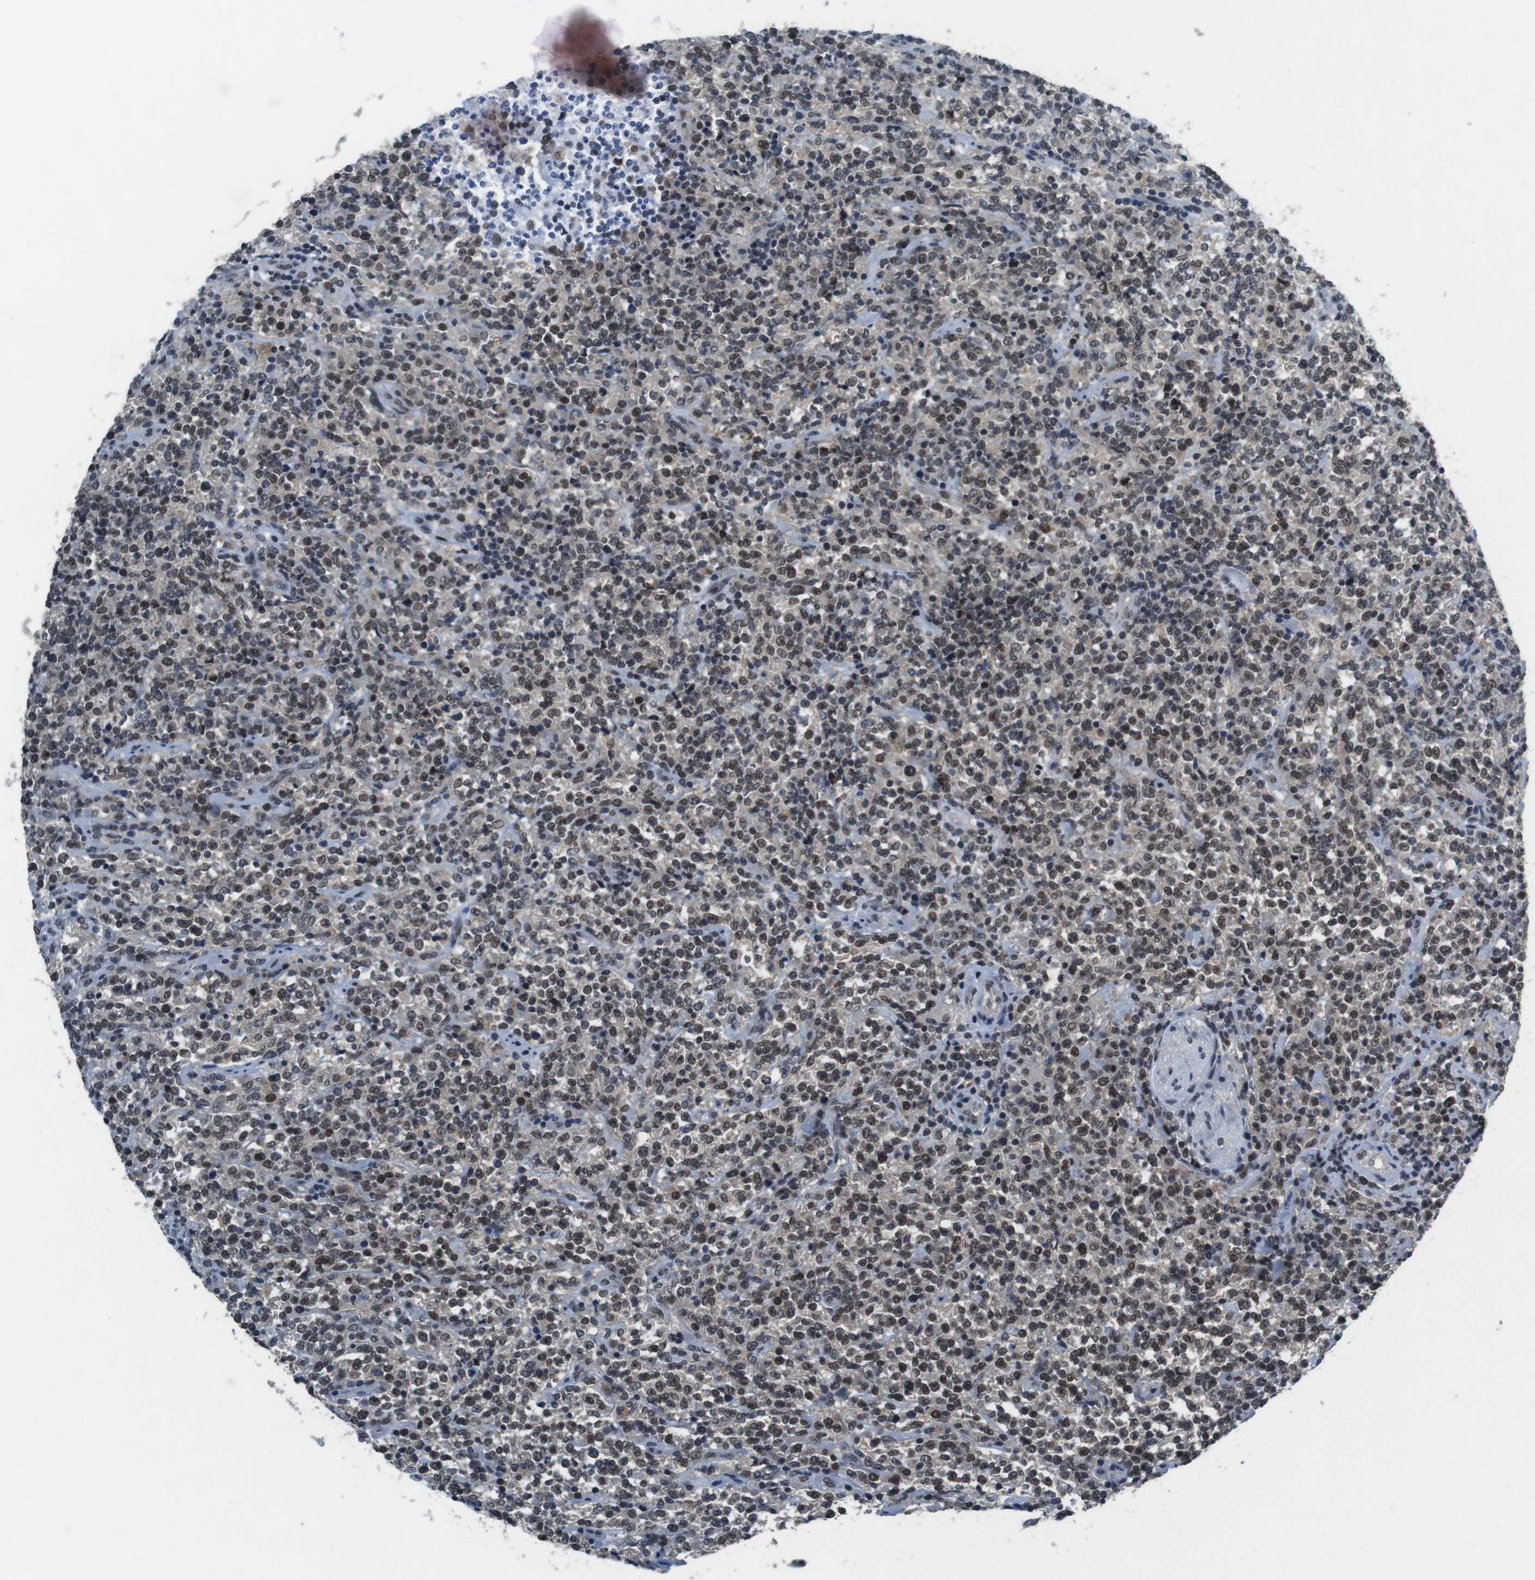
{"staining": {"intensity": "moderate", "quantity": "25%-75%", "location": "cytoplasmic/membranous,nuclear"}, "tissue": "lymphoma", "cell_type": "Tumor cells", "image_type": "cancer", "snomed": [{"axis": "morphology", "description": "Malignant lymphoma, non-Hodgkin's type, High grade"}, {"axis": "topography", "description": "Soft tissue"}], "caption": "Lymphoma stained with immunohistochemistry (IHC) shows moderate cytoplasmic/membranous and nuclear positivity in approximately 25%-75% of tumor cells. (brown staining indicates protein expression, while blue staining denotes nuclei).", "gene": "USP7", "patient": {"sex": "male", "age": 18}}